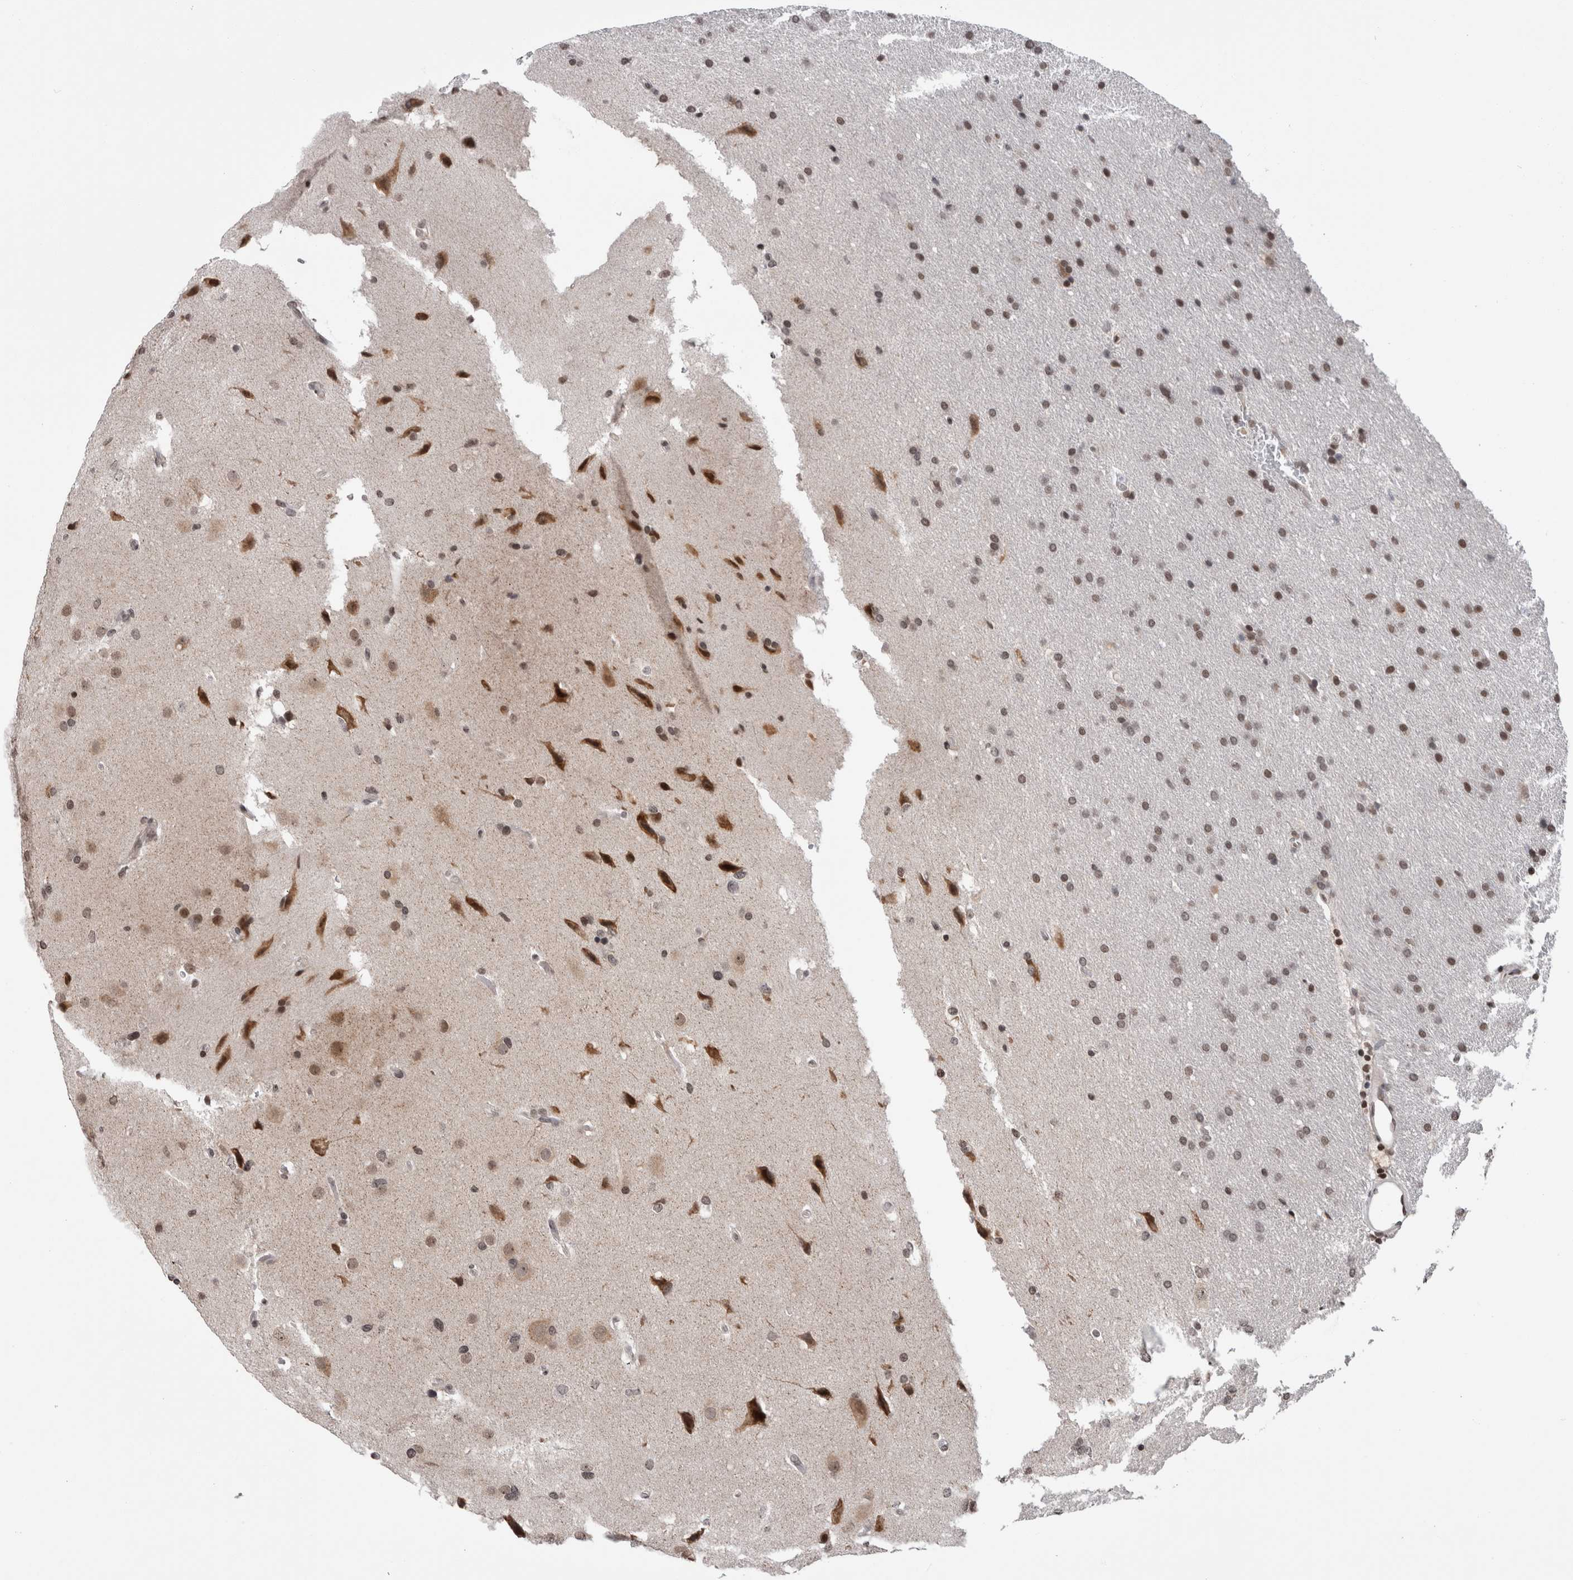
{"staining": {"intensity": "weak", "quantity": ">75%", "location": "nuclear"}, "tissue": "glioma", "cell_type": "Tumor cells", "image_type": "cancer", "snomed": [{"axis": "morphology", "description": "Glioma, malignant, Low grade"}, {"axis": "topography", "description": "Brain"}], "caption": "Protein staining exhibits weak nuclear staining in about >75% of tumor cells in glioma. (DAB = brown stain, brightfield microscopy at high magnification).", "gene": "ZBTB11", "patient": {"sex": "female", "age": 37}}